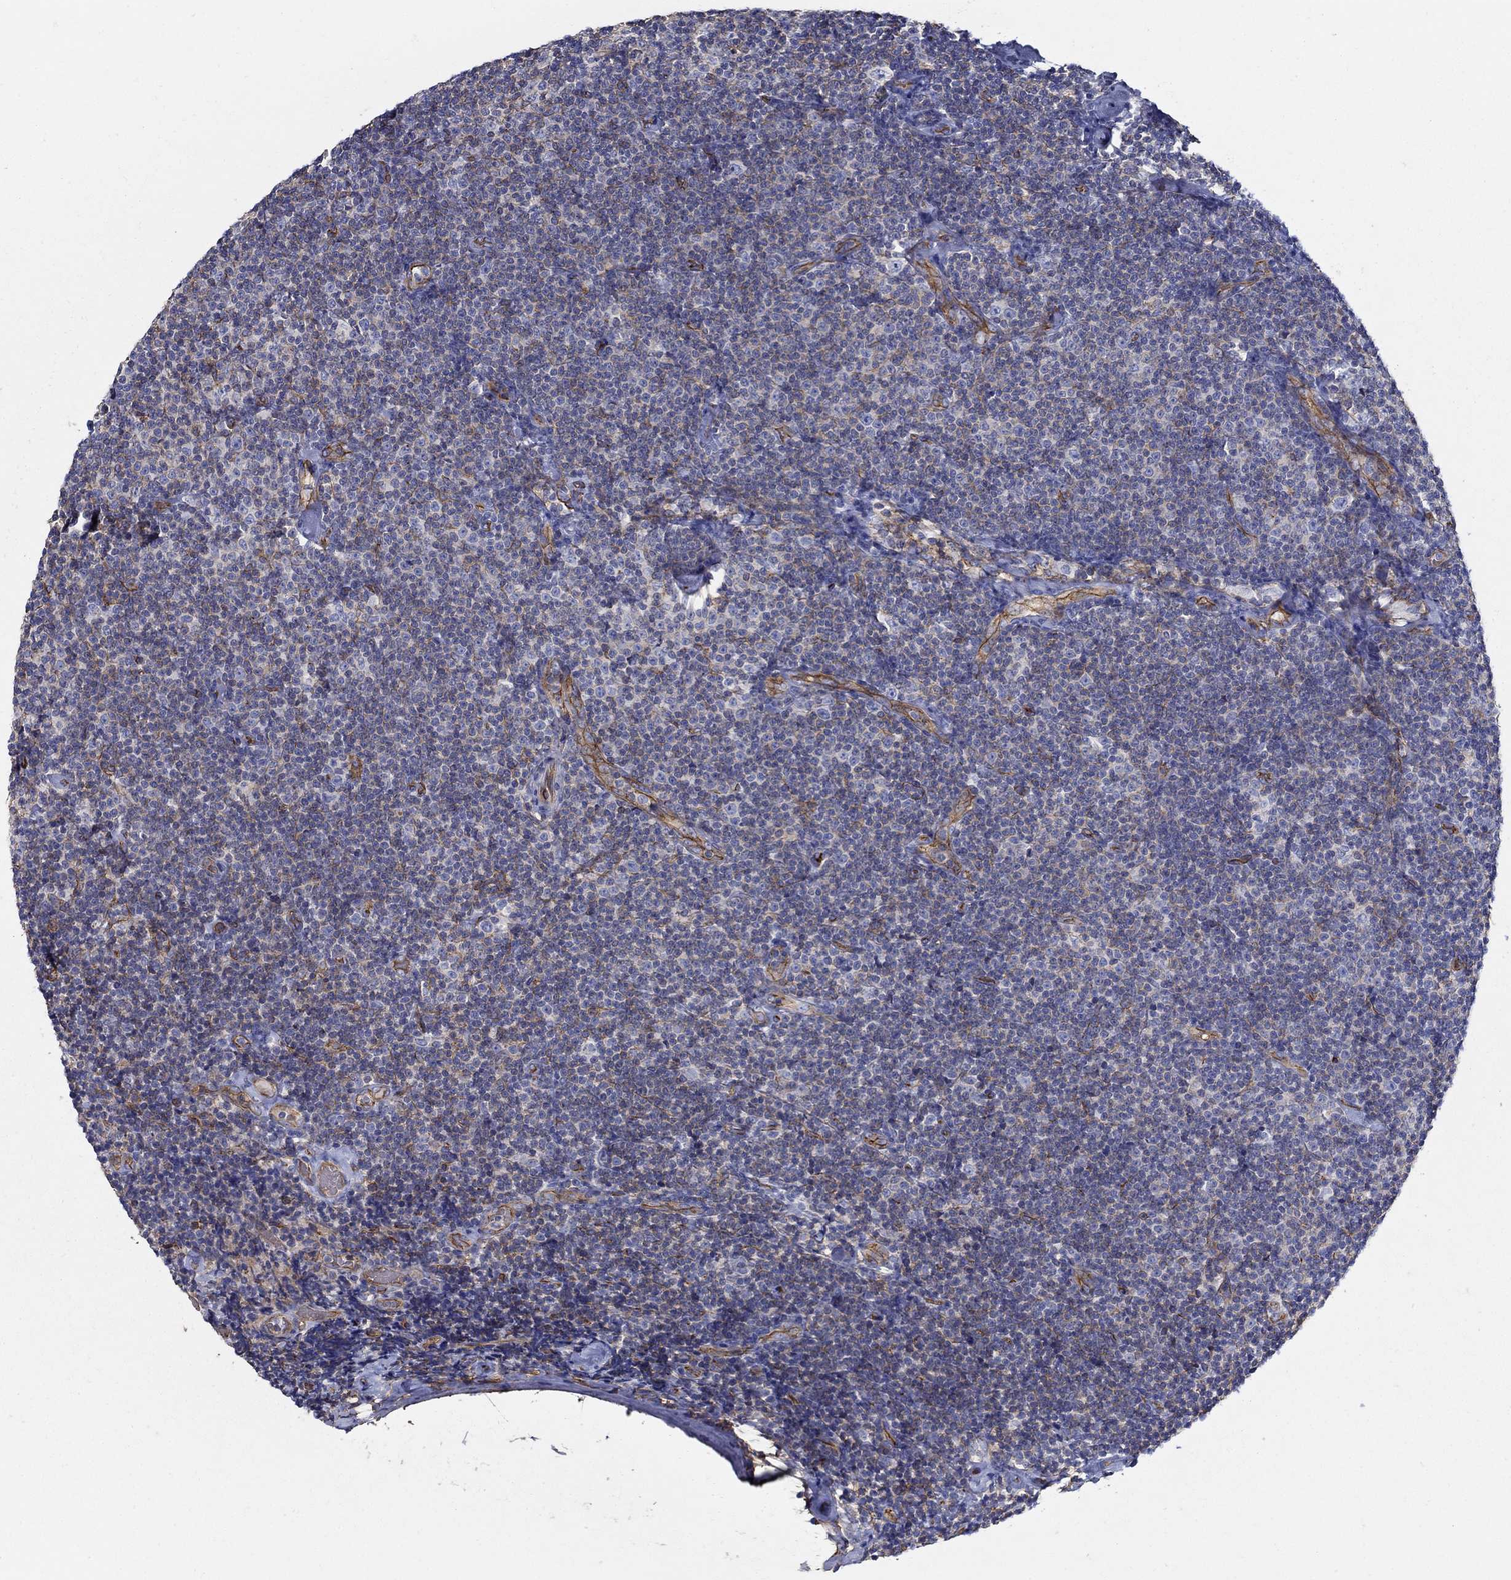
{"staining": {"intensity": "negative", "quantity": "none", "location": "none"}, "tissue": "lymphoma", "cell_type": "Tumor cells", "image_type": "cancer", "snomed": [{"axis": "morphology", "description": "Malignant lymphoma, non-Hodgkin's type, Low grade"}, {"axis": "topography", "description": "Lymph node"}], "caption": "The histopathology image shows no staining of tumor cells in lymphoma.", "gene": "APBB3", "patient": {"sex": "male", "age": 81}}